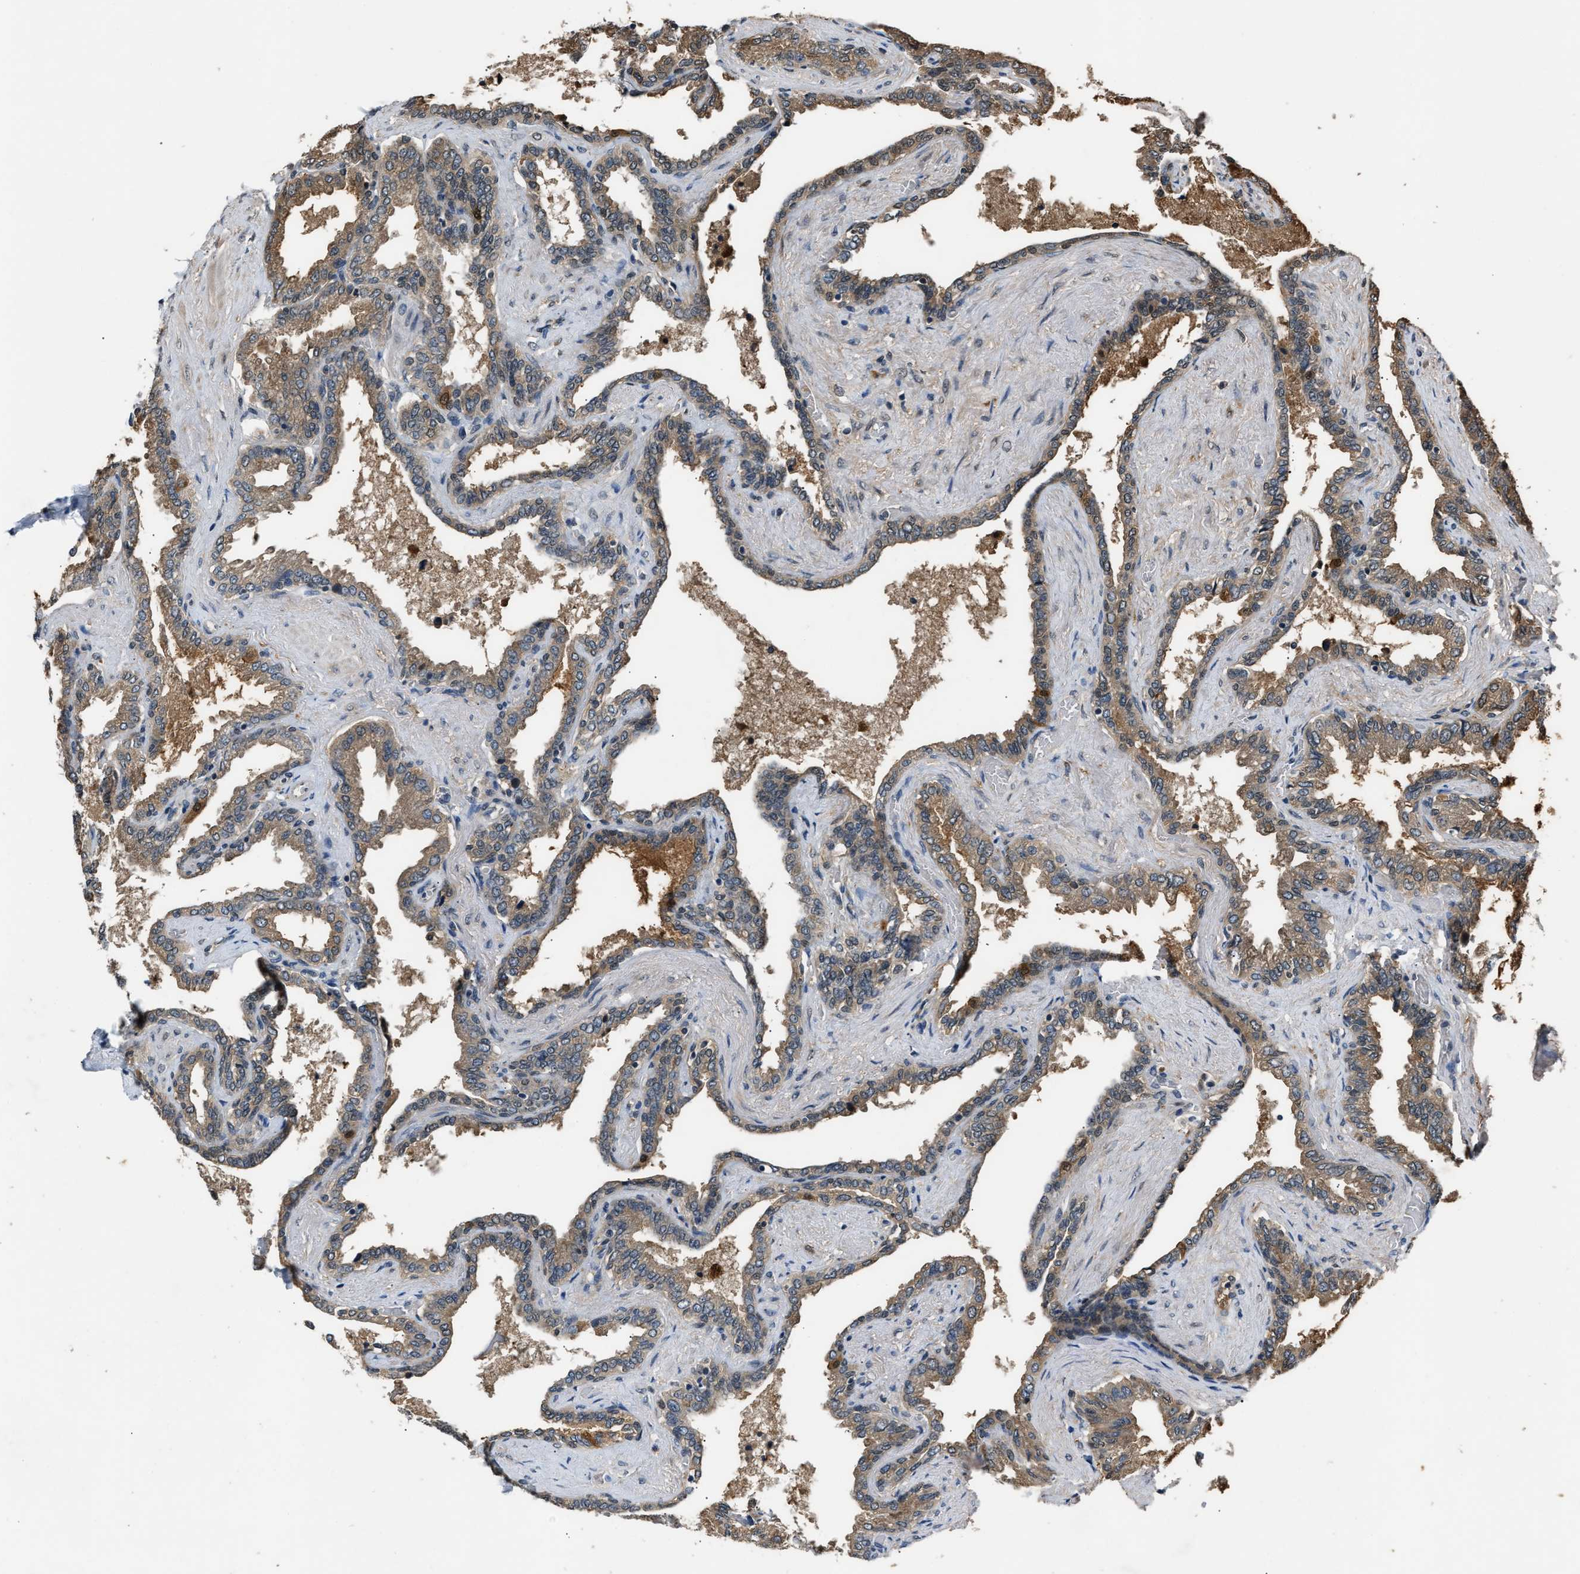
{"staining": {"intensity": "moderate", "quantity": ">75%", "location": "cytoplasmic/membranous"}, "tissue": "seminal vesicle", "cell_type": "Glandular cells", "image_type": "normal", "snomed": [{"axis": "morphology", "description": "Normal tissue, NOS"}, {"axis": "topography", "description": "Seminal veicle"}], "caption": "Unremarkable seminal vesicle reveals moderate cytoplasmic/membranous positivity in about >75% of glandular cells.", "gene": "TP53I3", "patient": {"sex": "male", "age": 46}}